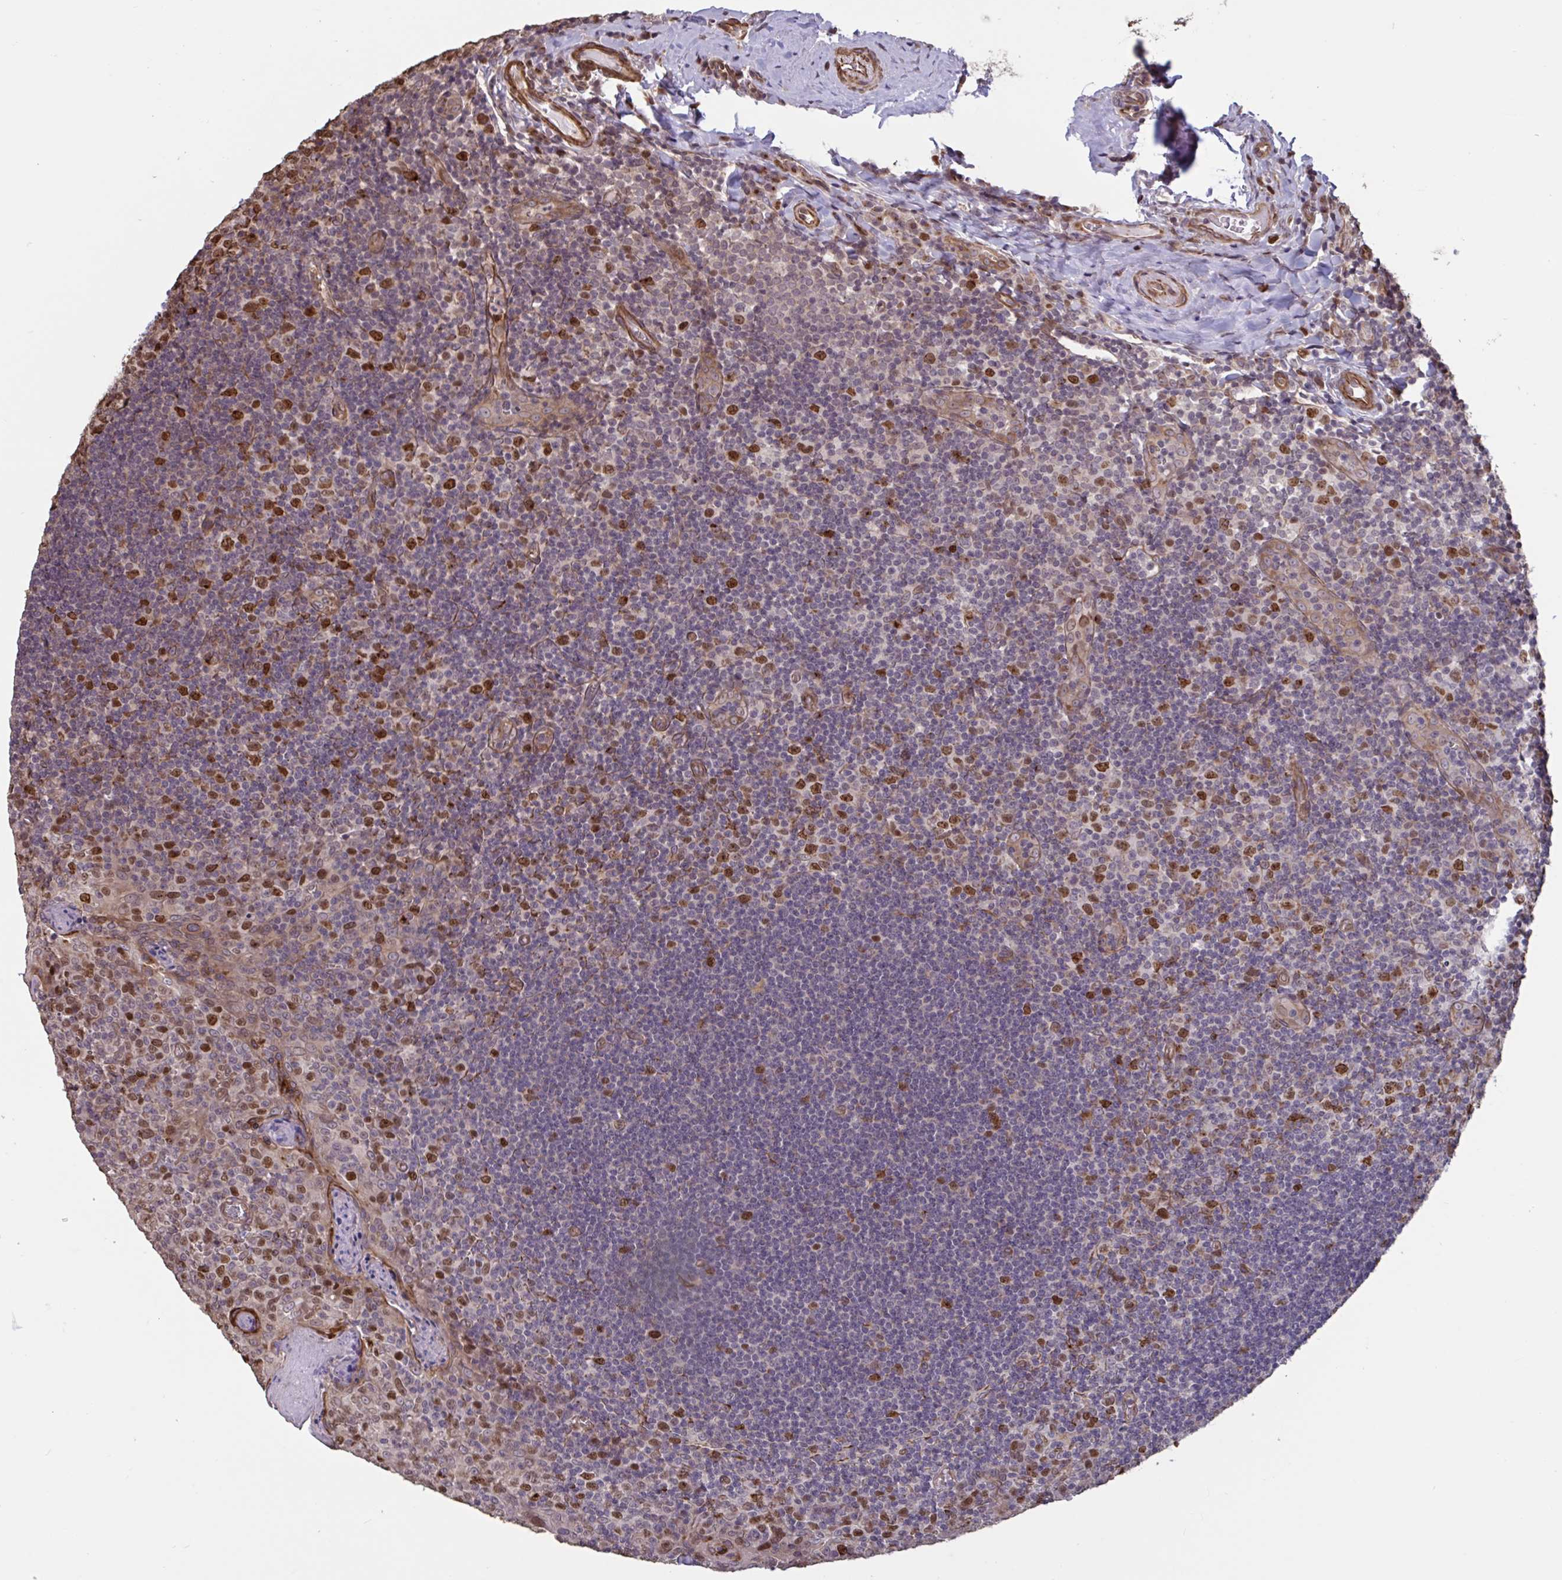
{"staining": {"intensity": "strong", "quantity": "25%-75%", "location": "nuclear"}, "tissue": "tonsil", "cell_type": "Germinal center cells", "image_type": "normal", "snomed": [{"axis": "morphology", "description": "Normal tissue, NOS"}, {"axis": "morphology", "description": "Inflammation, NOS"}, {"axis": "topography", "description": "Tonsil"}], "caption": "Germinal center cells show high levels of strong nuclear expression in approximately 25%-75% of cells in unremarkable tonsil. (brown staining indicates protein expression, while blue staining denotes nuclei).", "gene": "IPO5", "patient": {"sex": "female", "age": 31}}